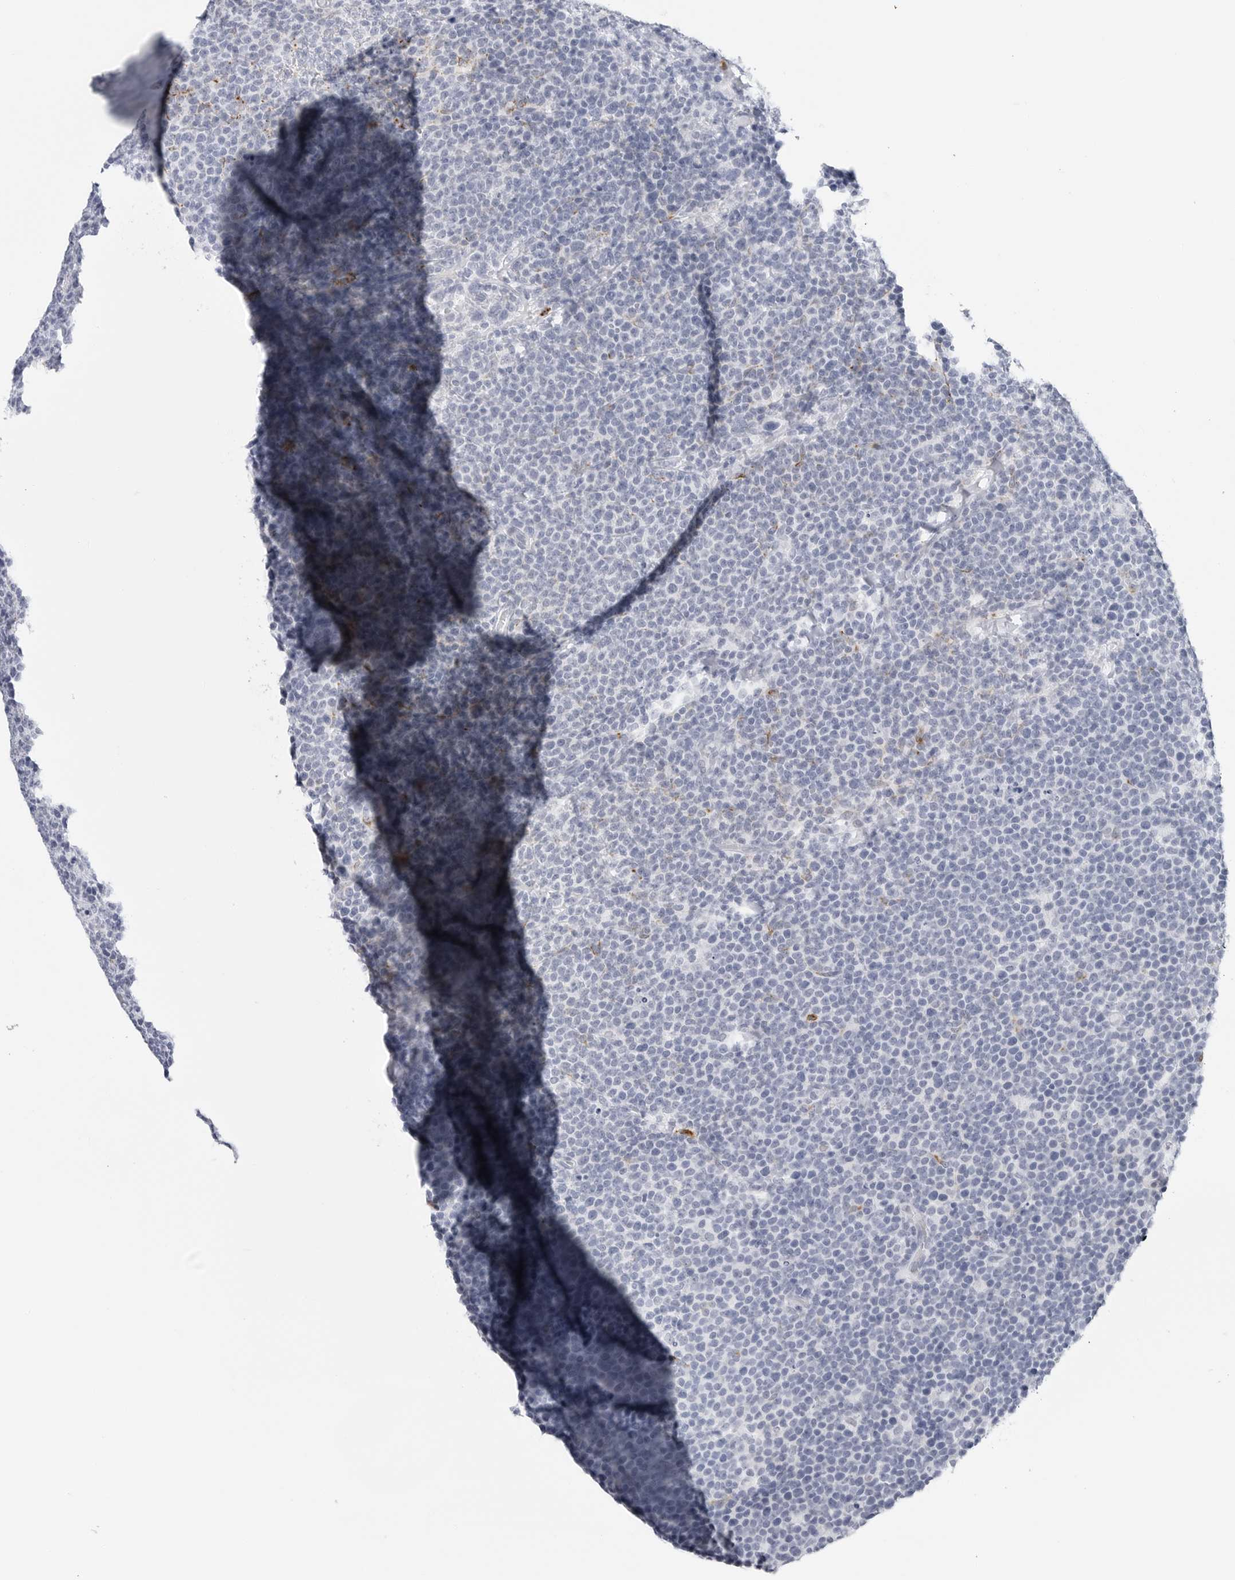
{"staining": {"intensity": "negative", "quantity": "none", "location": "none"}, "tissue": "lymphoma", "cell_type": "Tumor cells", "image_type": "cancer", "snomed": [{"axis": "morphology", "description": "Malignant lymphoma, non-Hodgkin's type, High grade"}, {"axis": "topography", "description": "Lymph node"}], "caption": "Micrograph shows no protein expression in tumor cells of lymphoma tissue.", "gene": "HSPB7", "patient": {"sex": "male", "age": 61}}